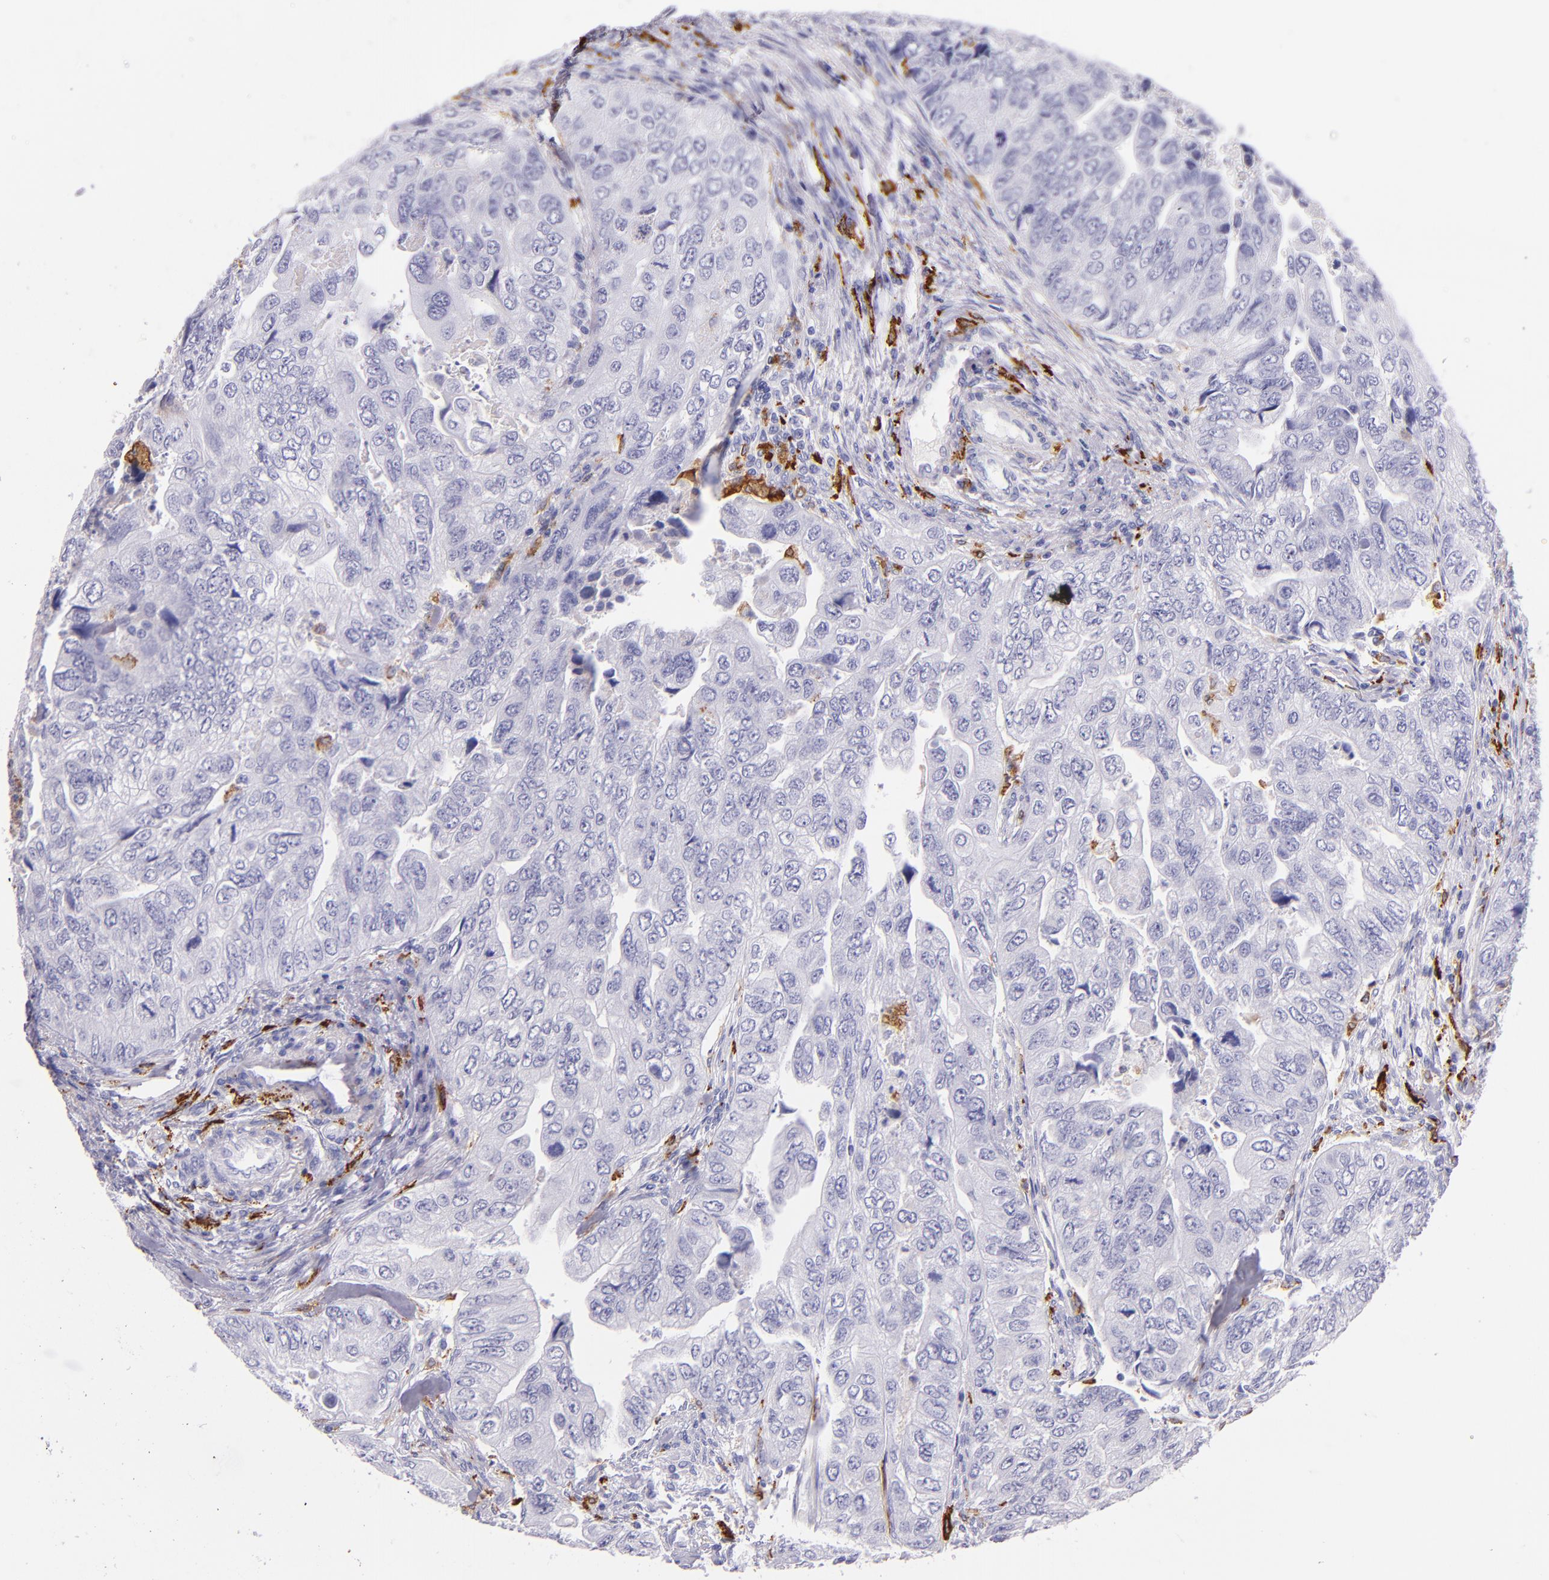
{"staining": {"intensity": "negative", "quantity": "none", "location": "none"}, "tissue": "colorectal cancer", "cell_type": "Tumor cells", "image_type": "cancer", "snomed": [{"axis": "morphology", "description": "Adenocarcinoma, NOS"}, {"axis": "topography", "description": "Colon"}], "caption": "Immunohistochemistry image of neoplastic tissue: human colorectal cancer stained with DAB shows no significant protein positivity in tumor cells. (DAB IHC with hematoxylin counter stain).", "gene": "CD163", "patient": {"sex": "female", "age": 11}}